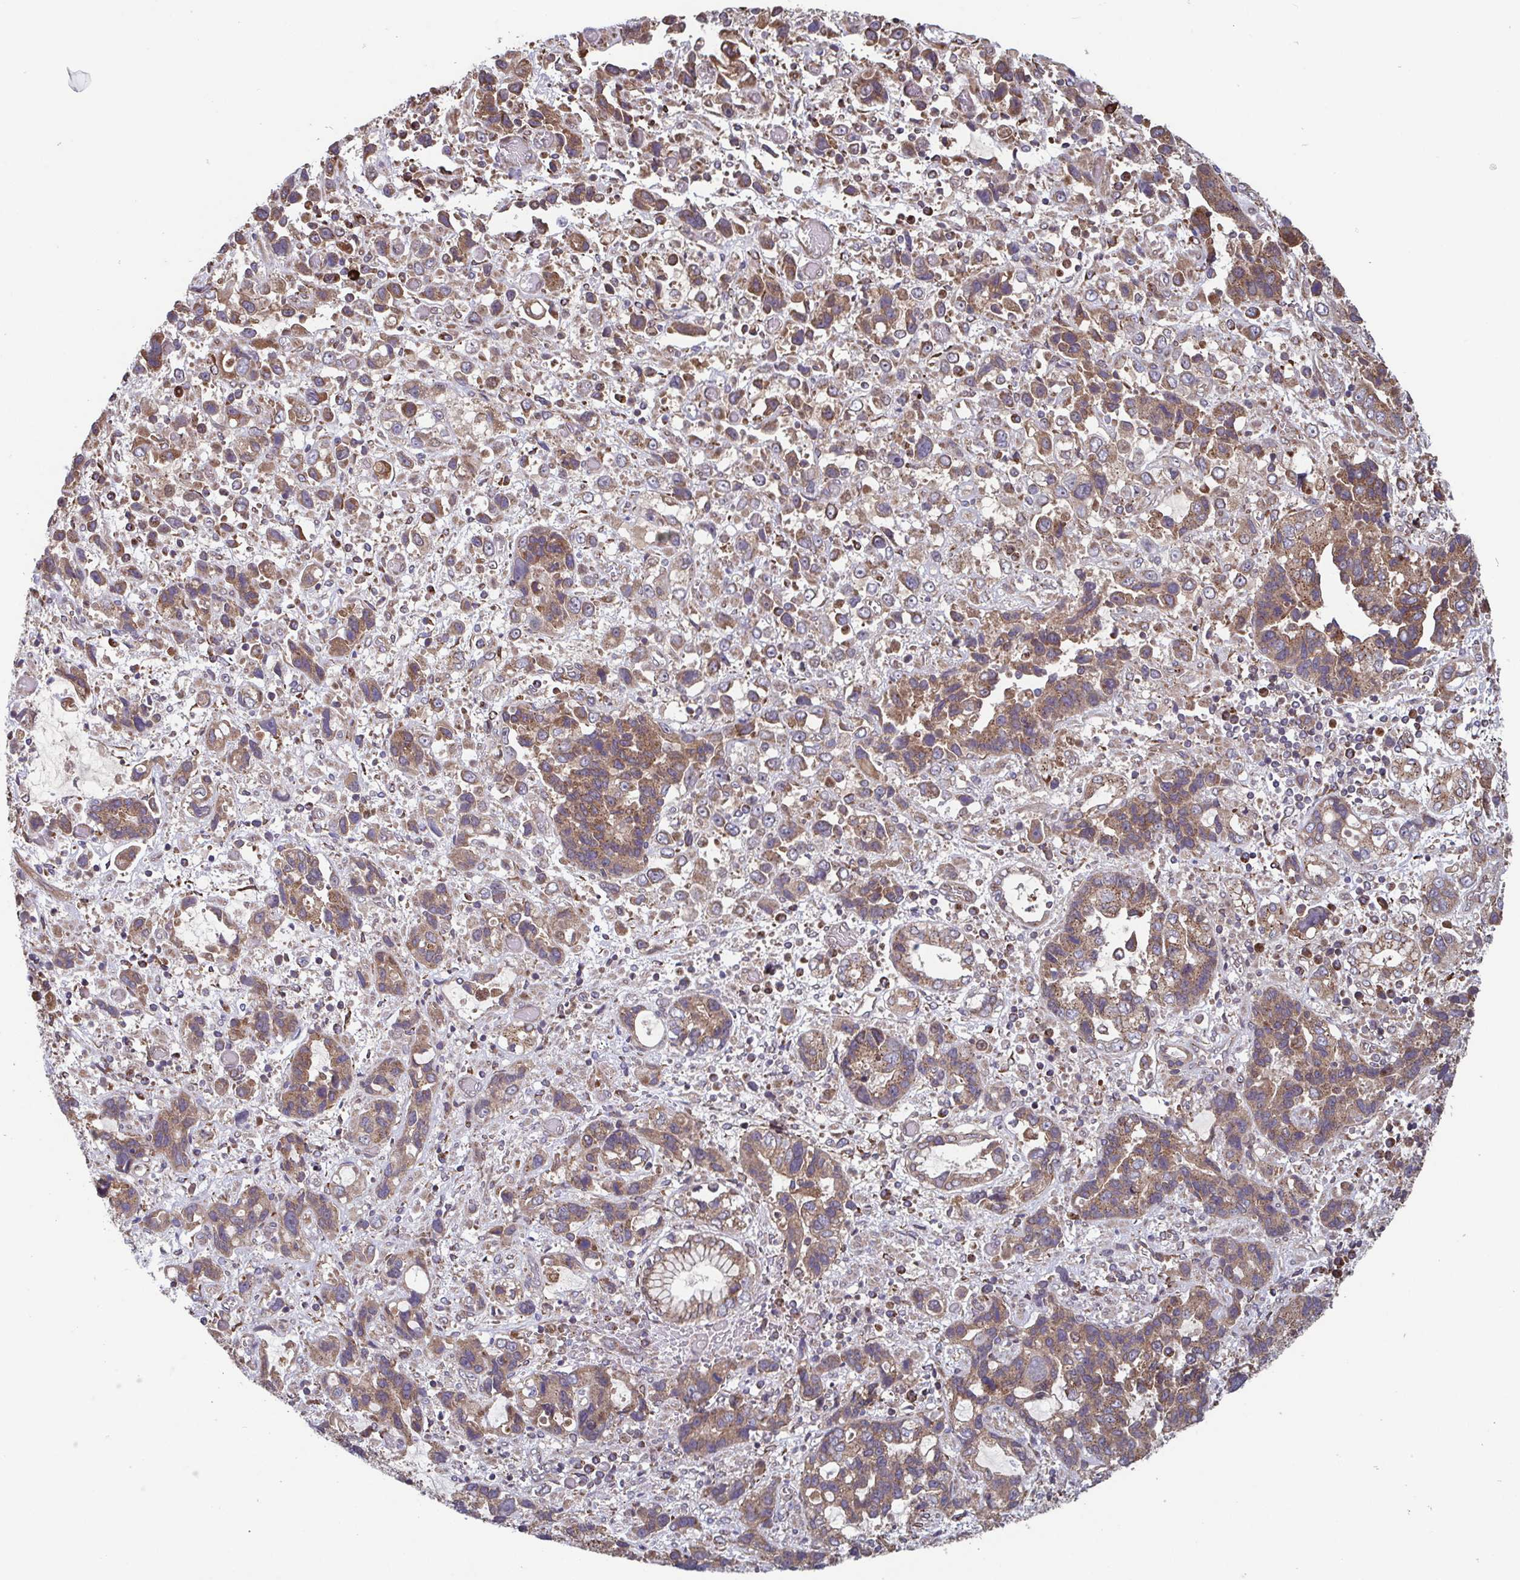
{"staining": {"intensity": "moderate", "quantity": ">75%", "location": "cytoplasmic/membranous"}, "tissue": "stomach cancer", "cell_type": "Tumor cells", "image_type": "cancer", "snomed": [{"axis": "morphology", "description": "Adenocarcinoma, NOS"}, {"axis": "topography", "description": "Stomach, upper"}], "caption": "Moderate cytoplasmic/membranous protein positivity is present in about >75% of tumor cells in stomach adenocarcinoma. (DAB (3,3'-diaminobenzidine) IHC with brightfield microscopy, high magnification).", "gene": "COPB1", "patient": {"sex": "female", "age": 81}}